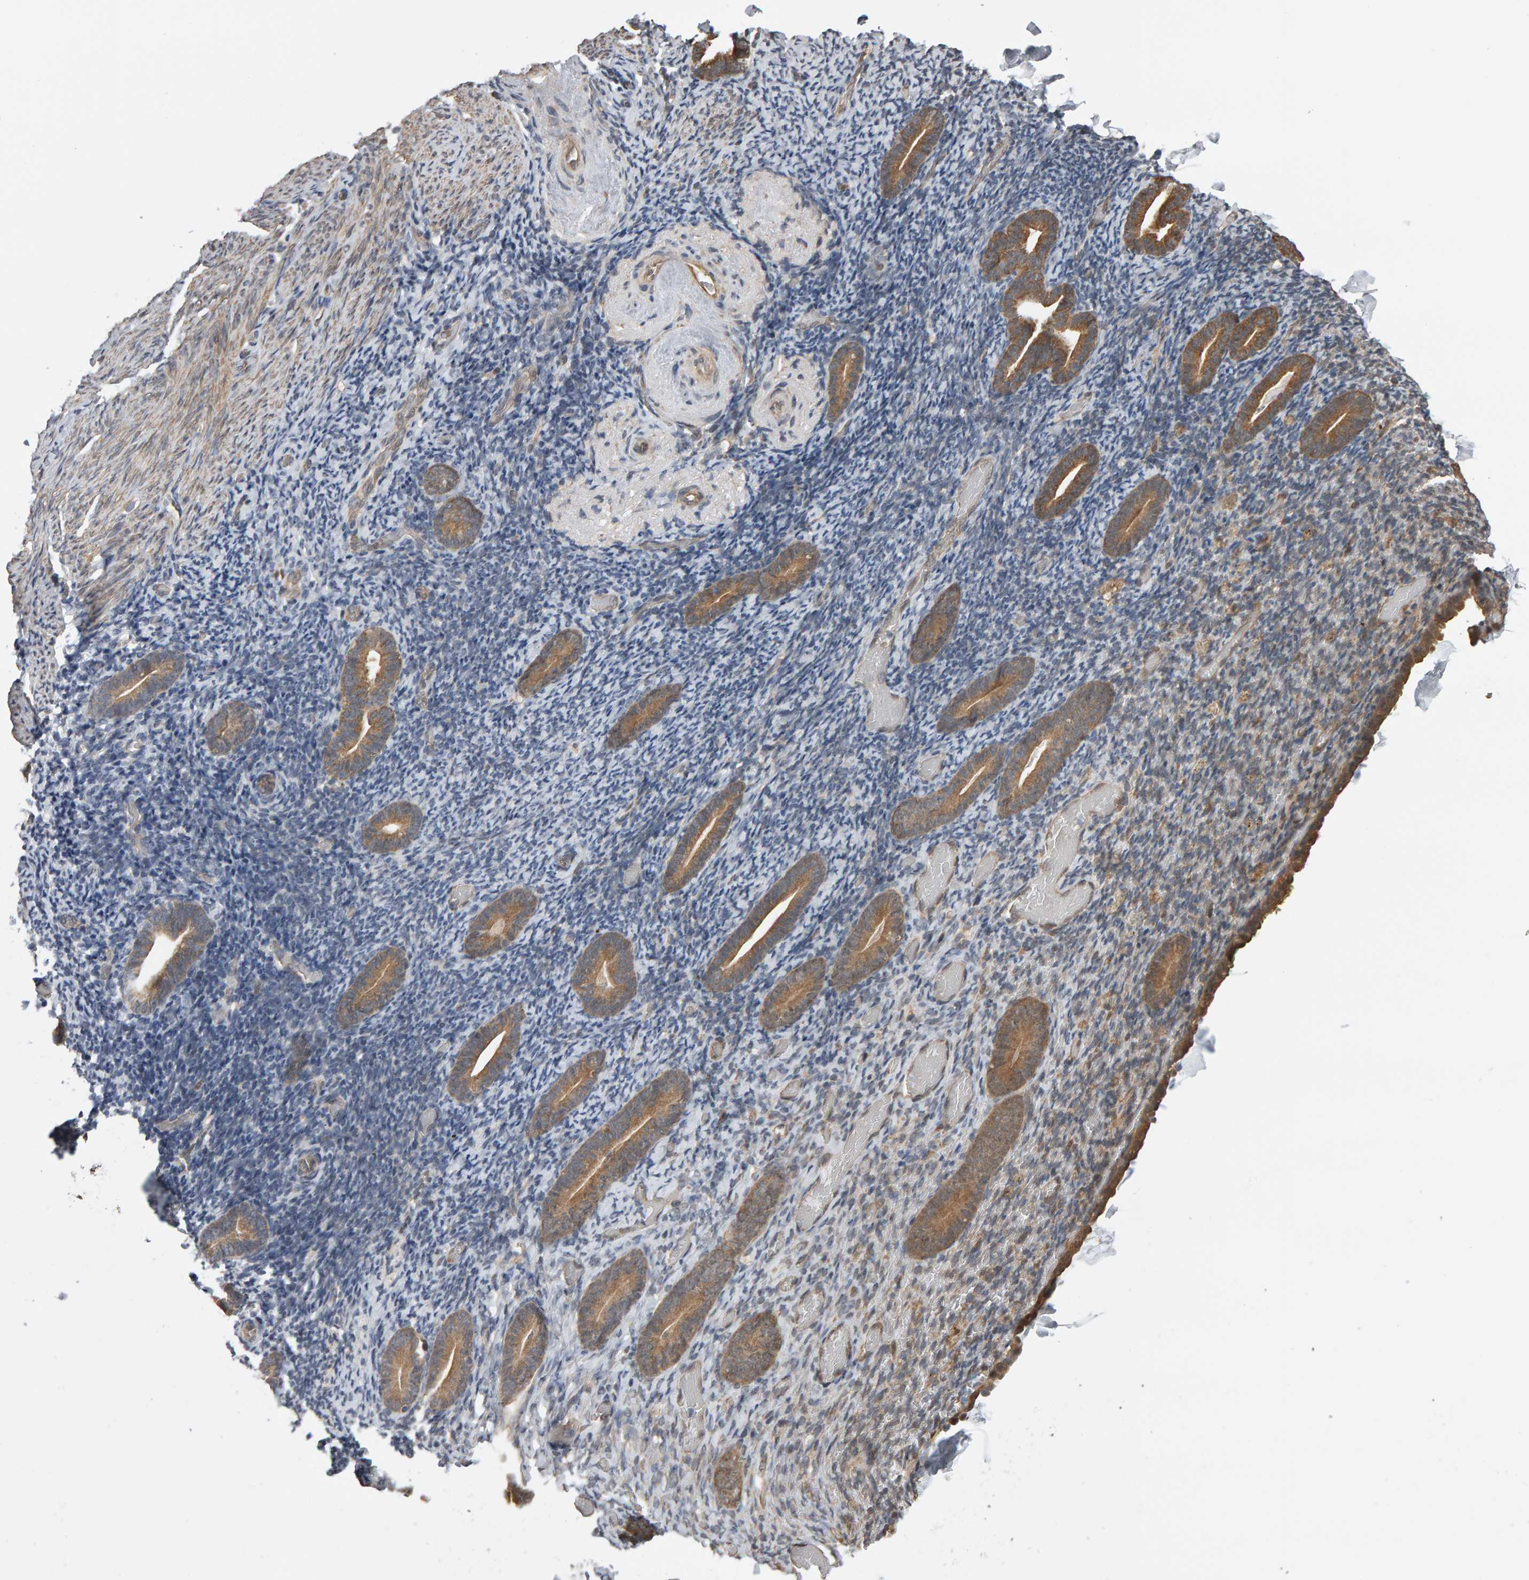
{"staining": {"intensity": "weak", "quantity": "25%-75%", "location": "cytoplasmic/membranous"}, "tissue": "endometrium", "cell_type": "Cells in endometrial stroma", "image_type": "normal", "snomed": [{"axis": "morphology", "description": "Normal tissue, NOS"}, {"axis": "topography", "description": "Endometrium"}], "caption": "Brown immunohistochemical staining in normal human endometrium exhibits weak cytoplasmic/membranous positivity in approximately 25%-75% of cells in endometrial stroma.", "gene": "COASY", "patient": {"sex": "female", "age": 51}}